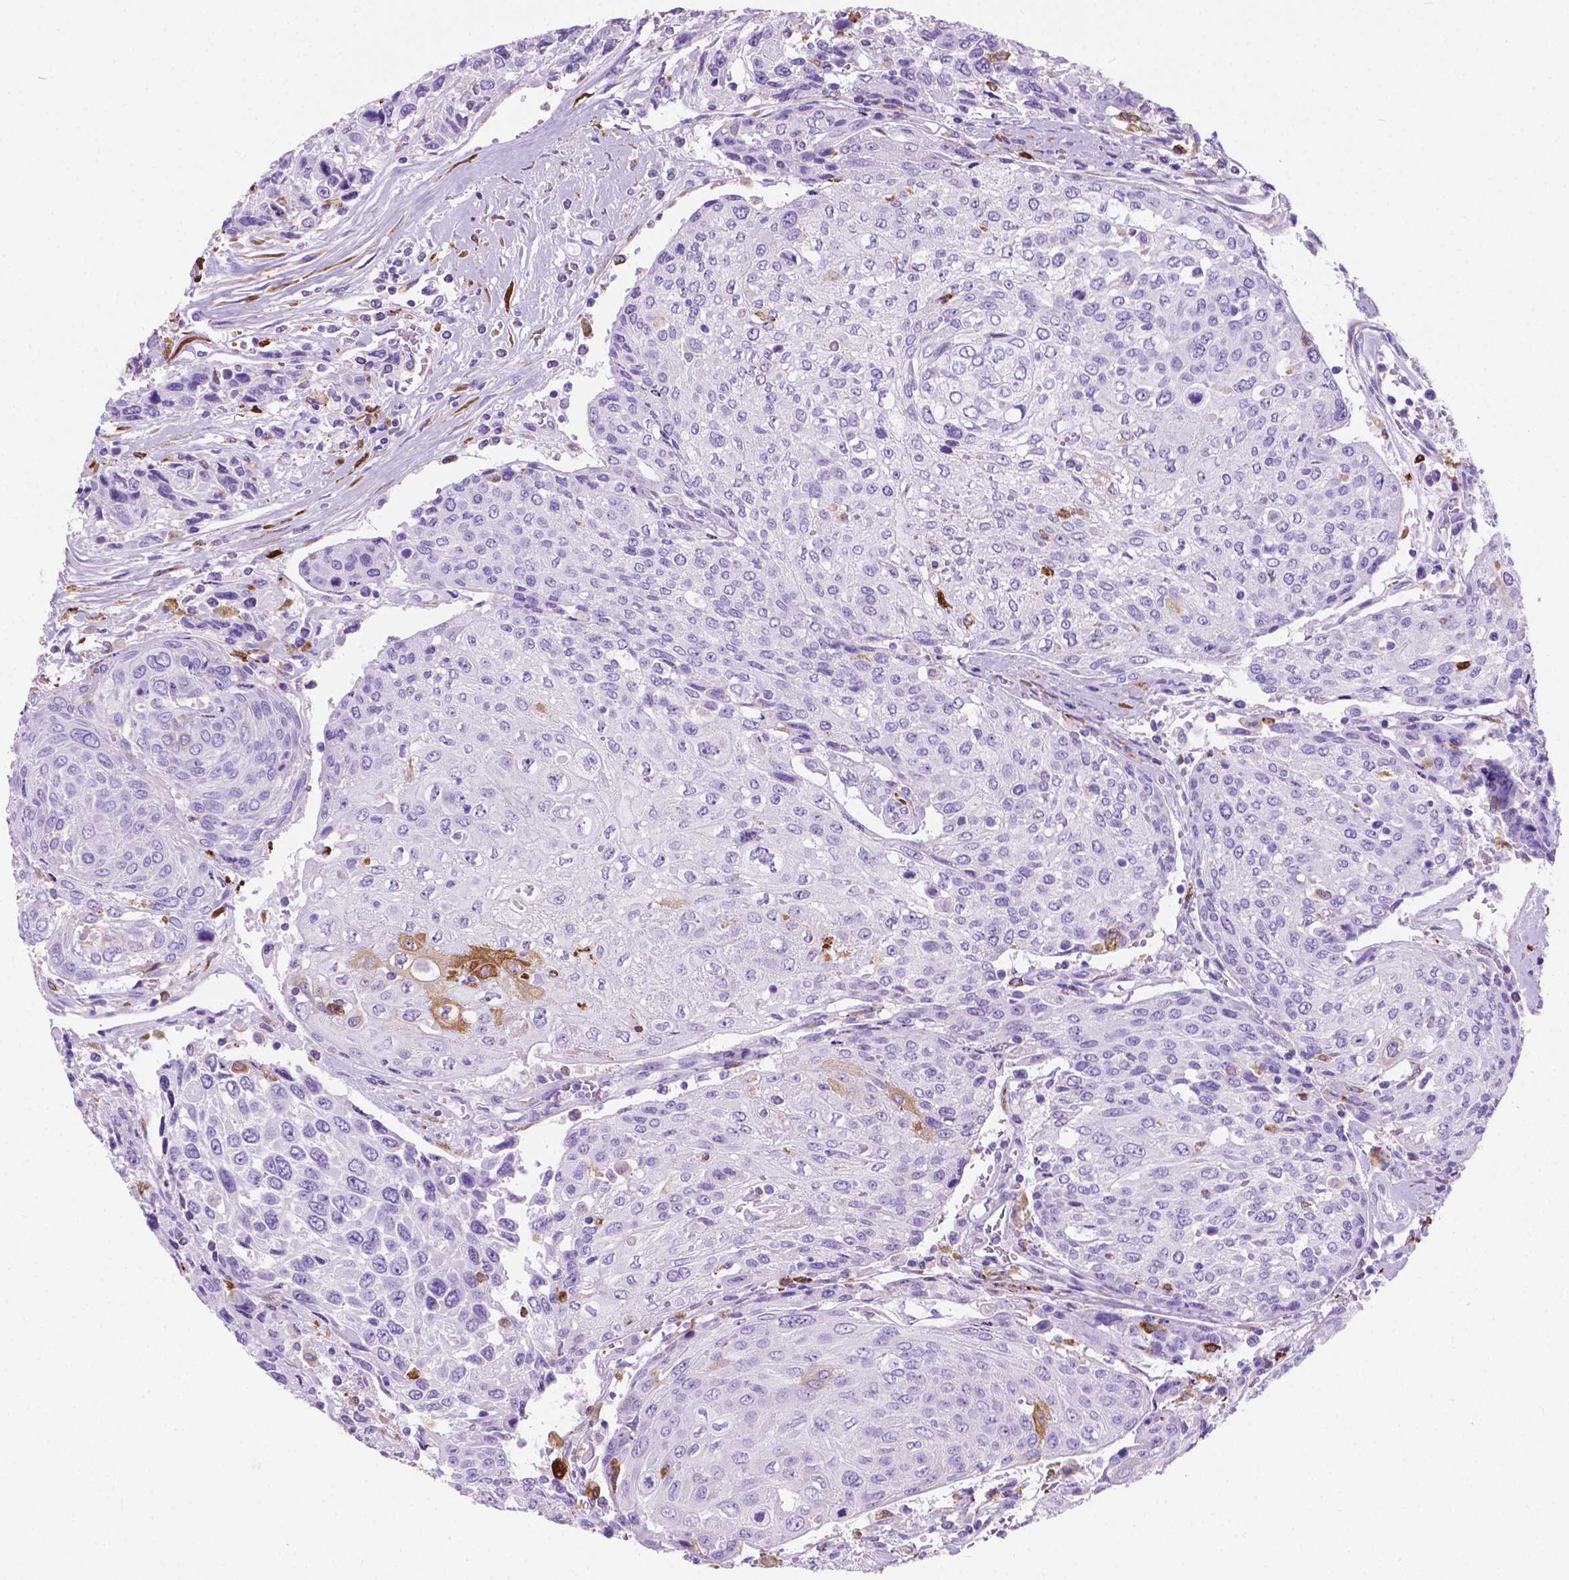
{"staining": {"intensity": "negative", "quantity": "none", "location": "none"}, "tissue": "urothelial cancer", "cell_type": "Tumor cells", "image_type": "cancer", "snomed": [{"axis": "morphology", "description": "Urothelial carcinoma, High grade"}, {"axis": "topography", "description": "Urinary bladder"}], "caption": "There is no significant expression in tumor cells of urothelial cancer.", "gene": "MACF1", "patient": {"sex": "female", "age": 70}}